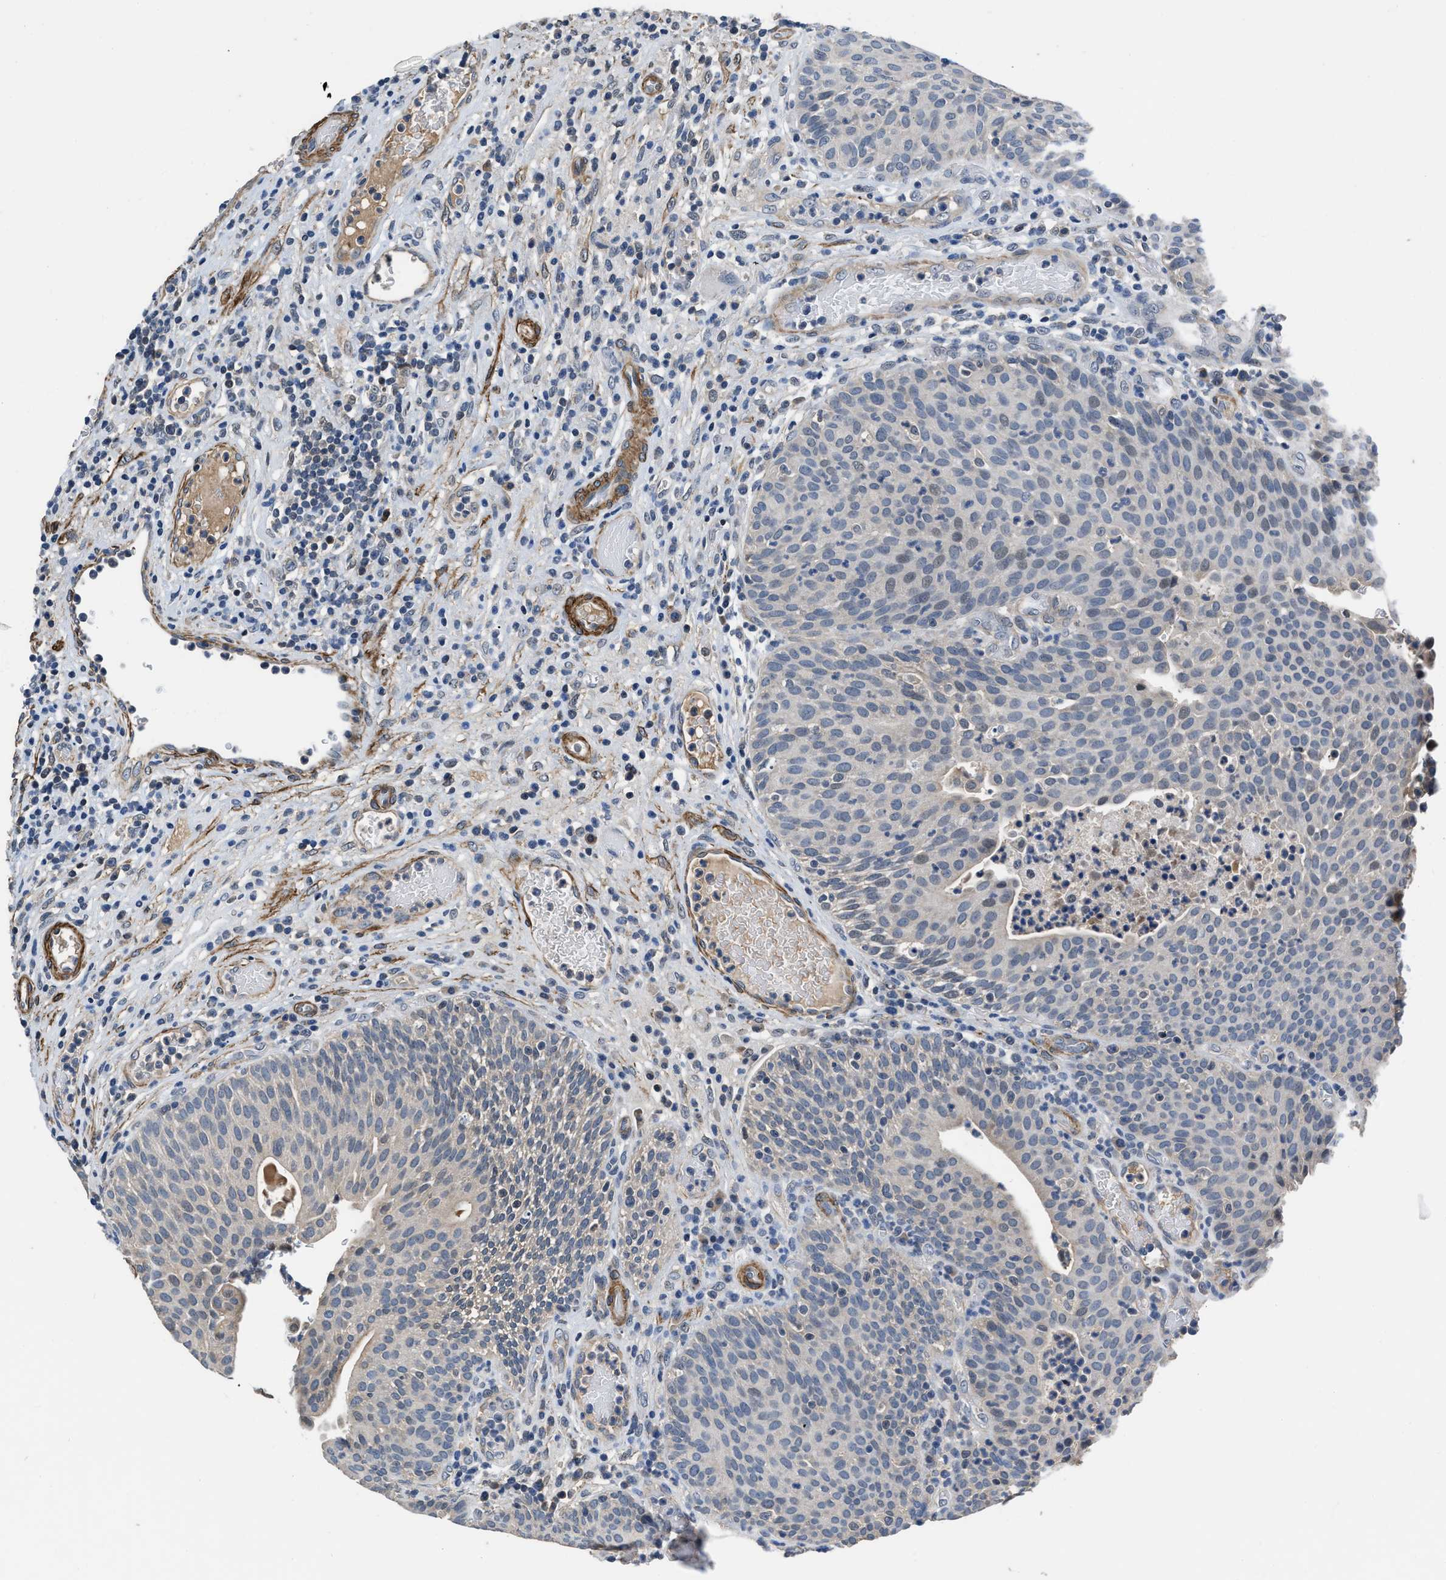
{"staining": {"intensity": "negative", "quantity": "none", "location": "none"}, "tissue": "urothelial cancer", "cell_type": "Tumor cells", "image_type": "cancer", "snomed": [{"axis": "morphology", "description": "Urothelial carcinoma, Low grade"}, {"axis": "topography", "description": "Urinary bladder"}], "caption": "An image of human urothelial carcinoma (low-grade) is negative for staining in tumor cells.", "gene": "LANCL2", "patient": {"sex": "female", "age": 75}}